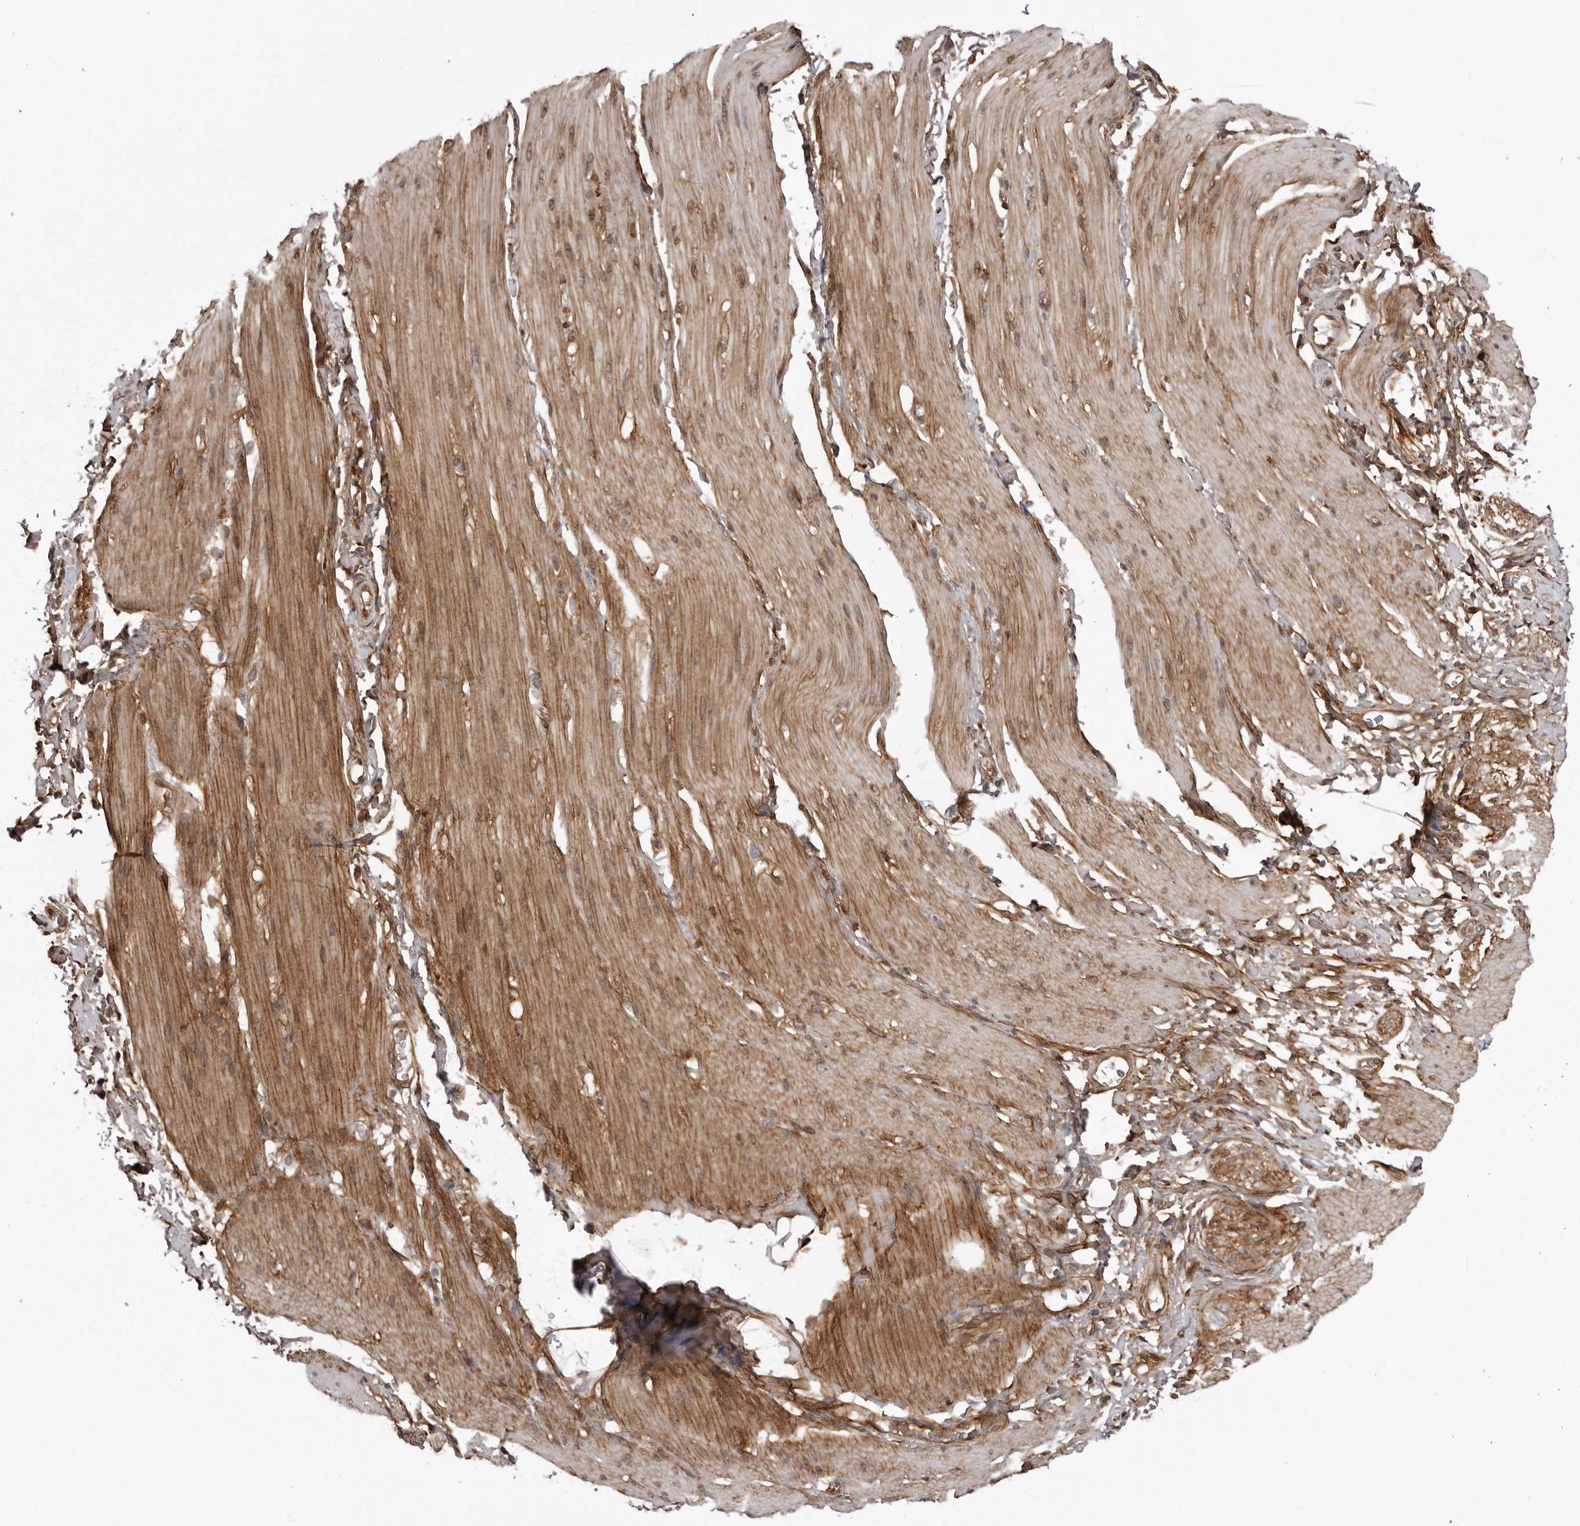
{"staining": {"intensity": "moderate", "quantity": "25%-75%", "location": "cytoplasmic/membranous"}, "tissue": "smooth muscle", "cell_type": "Smooth muscle cells", "image_type": "normal", "snomed": [{"axis": "morphology", "description": "Normal tissue, NOS"}, {"axis": "topography", "description": "Smooth muscle"}, {"axis": "topography", "description": "Small intestine"}], "caption": "A high-resolution histopathology image shows immunohistochemistry staining of unremarkable smooth muscle, which exhibits moderate cytoplasmic/membranous expression in about 25%-75% of smooth muscle cells.", "gene": "ARL5A", "patient": {"sex": "female", "age": 84}}